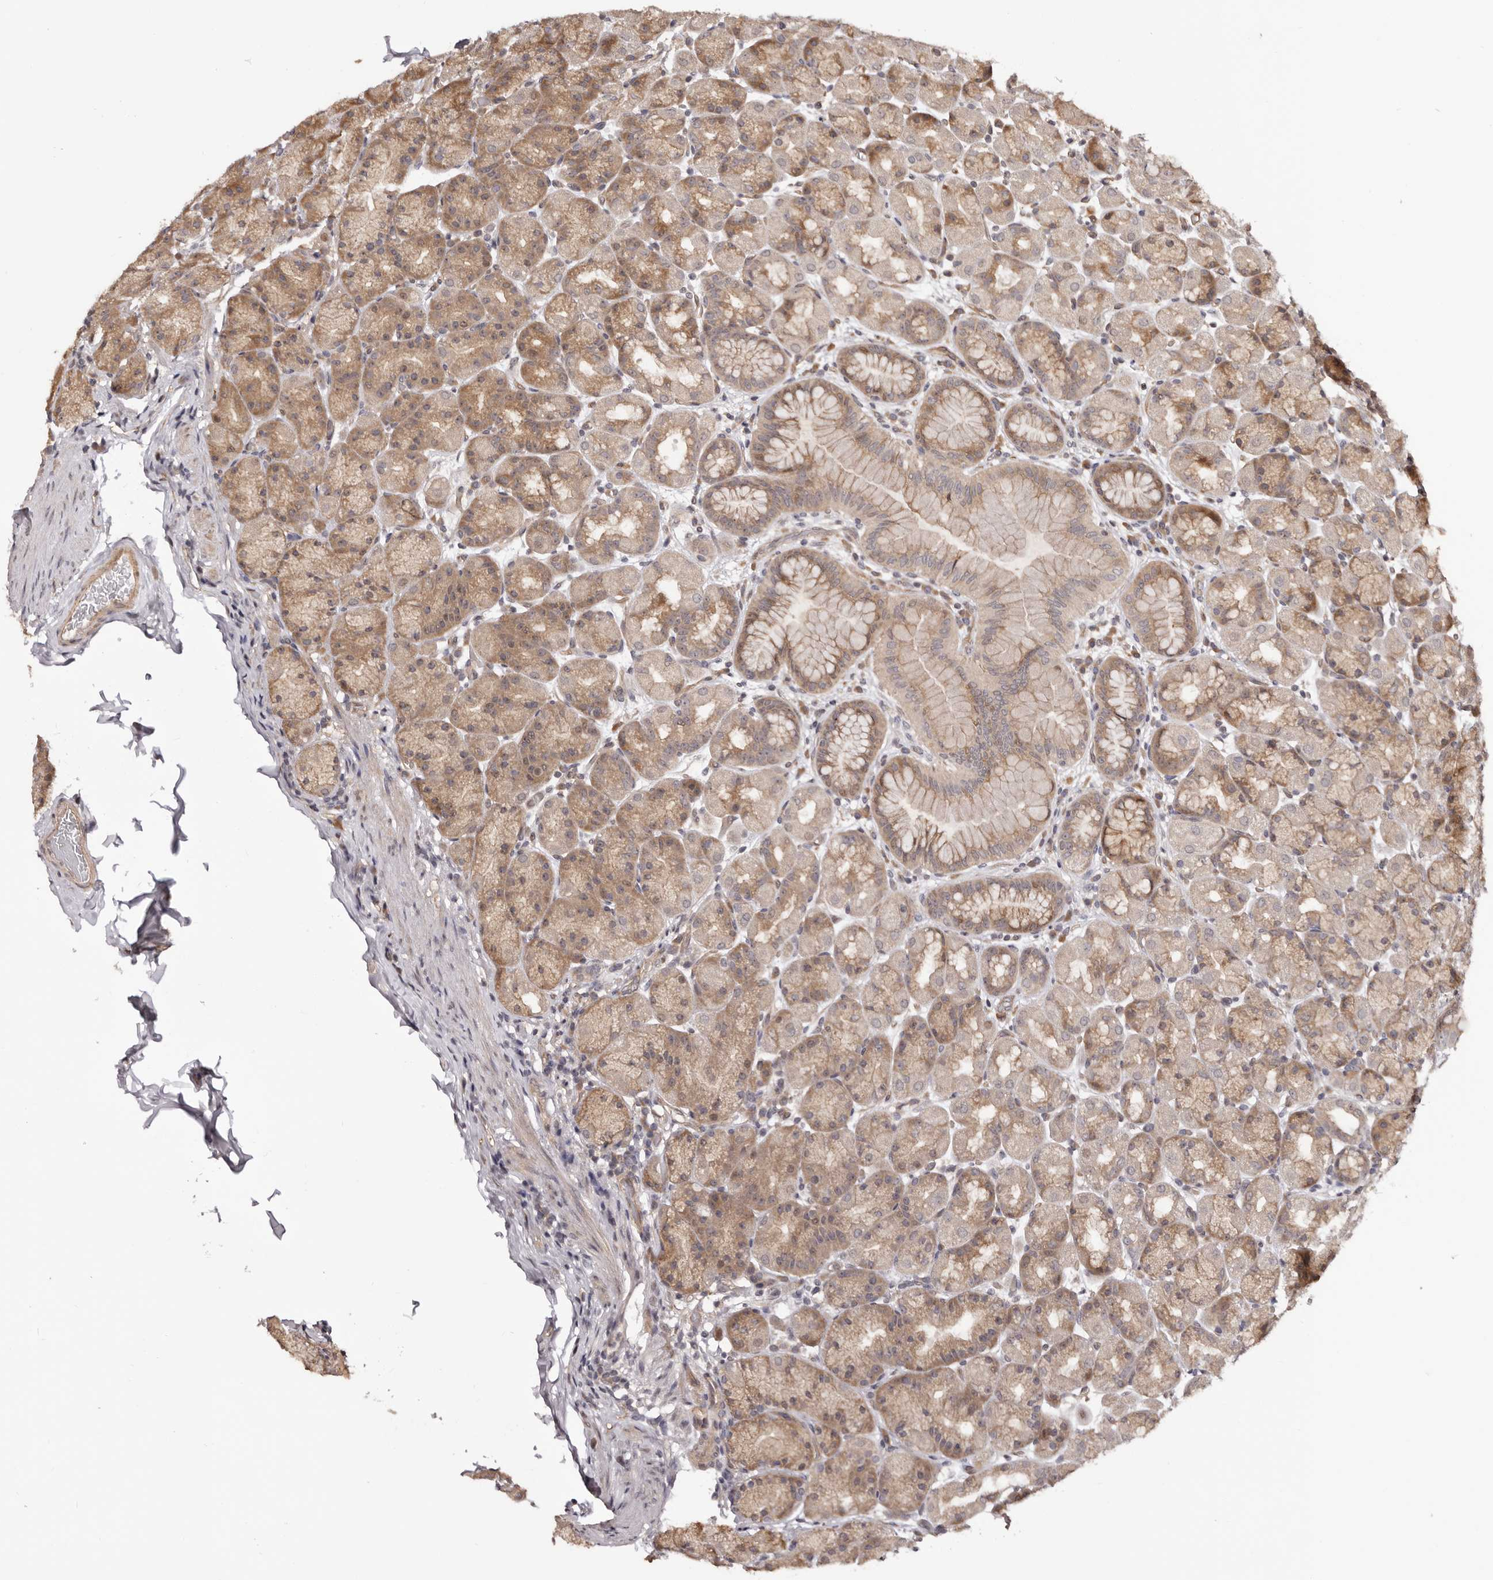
{"staining": {"intensity": "moderate", "quantity": ">75%", "location": "cytoplasmic/membranous,nuclear"}, "tissue": "stomach", "cell_type": "Glandular cells", "image_type": "normal", "snomed": [{"axis": "morphology", "description": "Normal tissue, NOS"}, {"axis": "topography", "description": "Stomach, upper"}], "caption": "Stomach stained with immunohistochemistry (IHC) shows moderate cytoplasmic/membranous,nuclear expression in approximately >75% of glandular cells. The staining is performed using DAB (3,3'-diaminobenzidine) brown chromogen to label protein expression. The nuclei are counter-stained blue using hematoxylin.", "gene": "NOL12", "patient": {"sex": "male", "age": 68}}